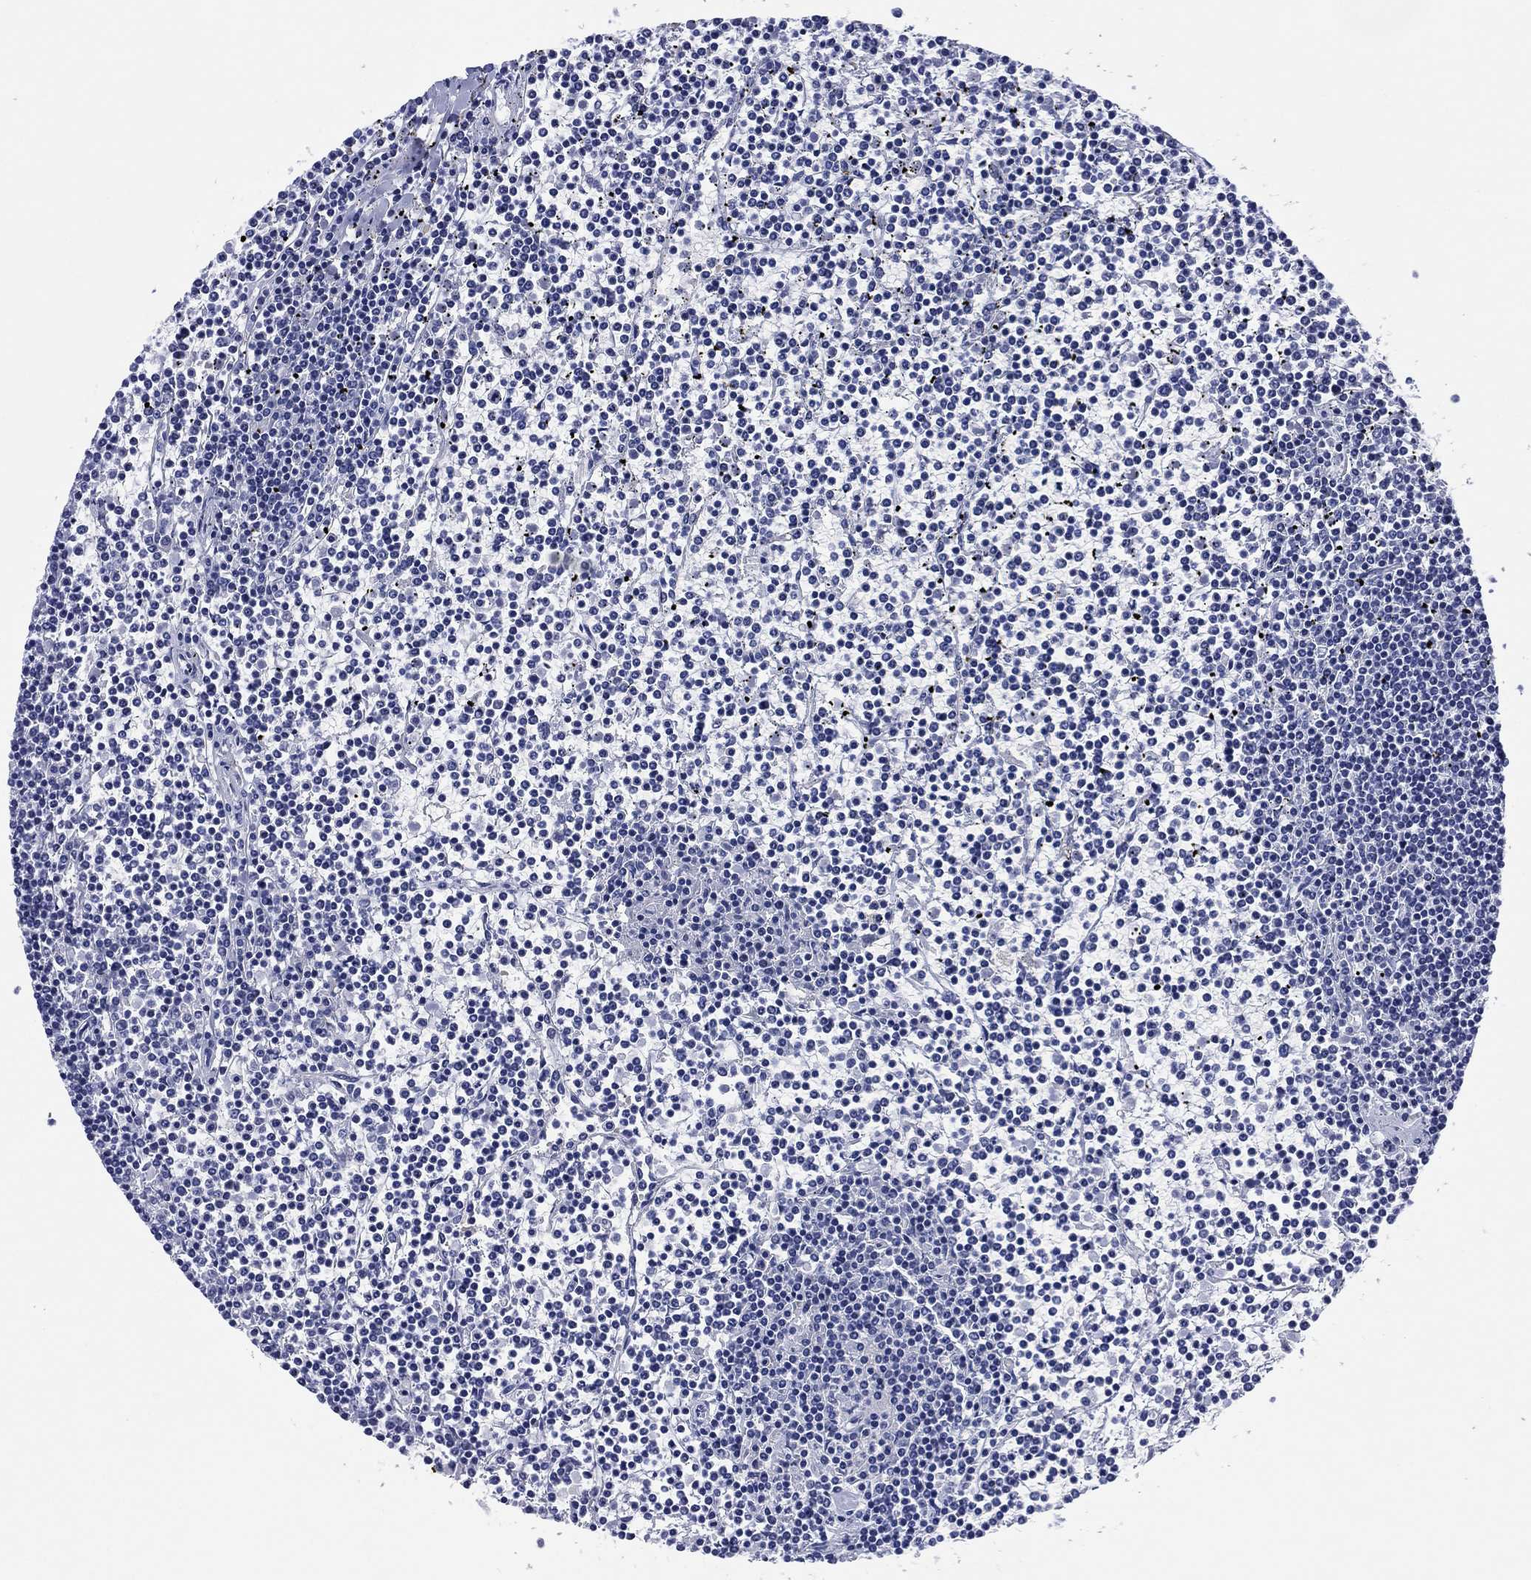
{"staining": {"intensity": "negative", "quantity": "none", "location": "none"}, "tissue": "lymphoma", "cell_type": "Tumor cells", "image_type": "cancer", "snomed": [{"axis": "morphology", "description": "Malignant lymphoma, non-Hodgkin's type, Low grade"}, {"axis": "topography", "description": "Spleen"}], "caption": "The photomicrograph shows no staining of tumor cells in lymphoma.", "gene": "CLIP3", "patient": {"sex": "female", "age": 19}}